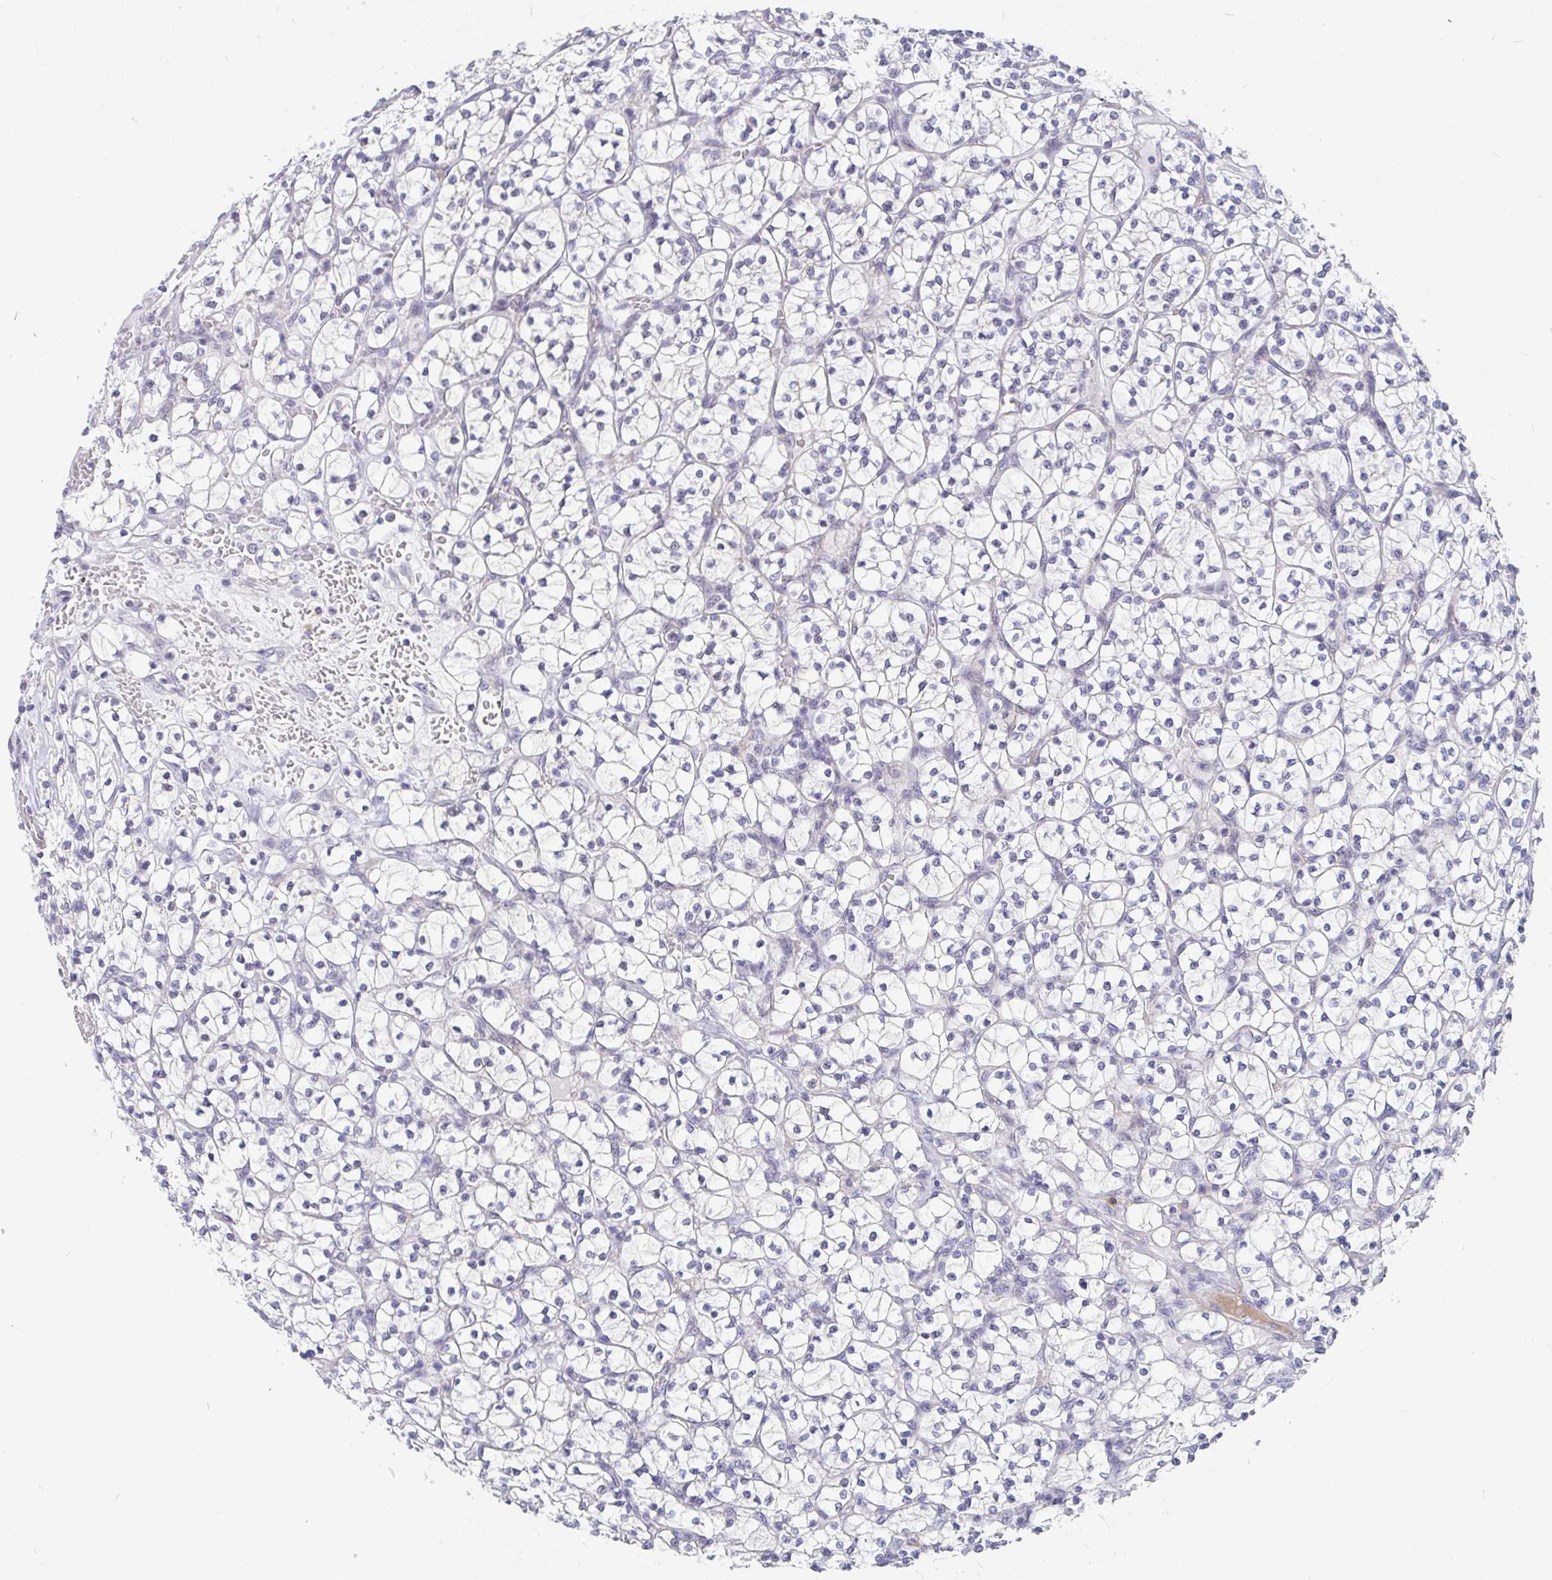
{"staining": {"intensity": "negative", "quantity": "none", "location": "none"}, "tissue": "renal cancer", "cell_type": "Tumor cells", "image_type": "cancer", "snomed": [{"axis": "morphology", "description": "Adenocarcinoma, NOS"}, {"axis": "topography", "description": "Kidney"}], "caption": "IHC histopathology image of neoplastic tissue: adenocarcinoma (renal) stained with DAB (3,3'-diaminobenzidine) shows no significant protein expression in tumor cells. Nuclei are stained in blue.", "gene": "DAOA", "patient": {"sex": "female", "age": 64}}